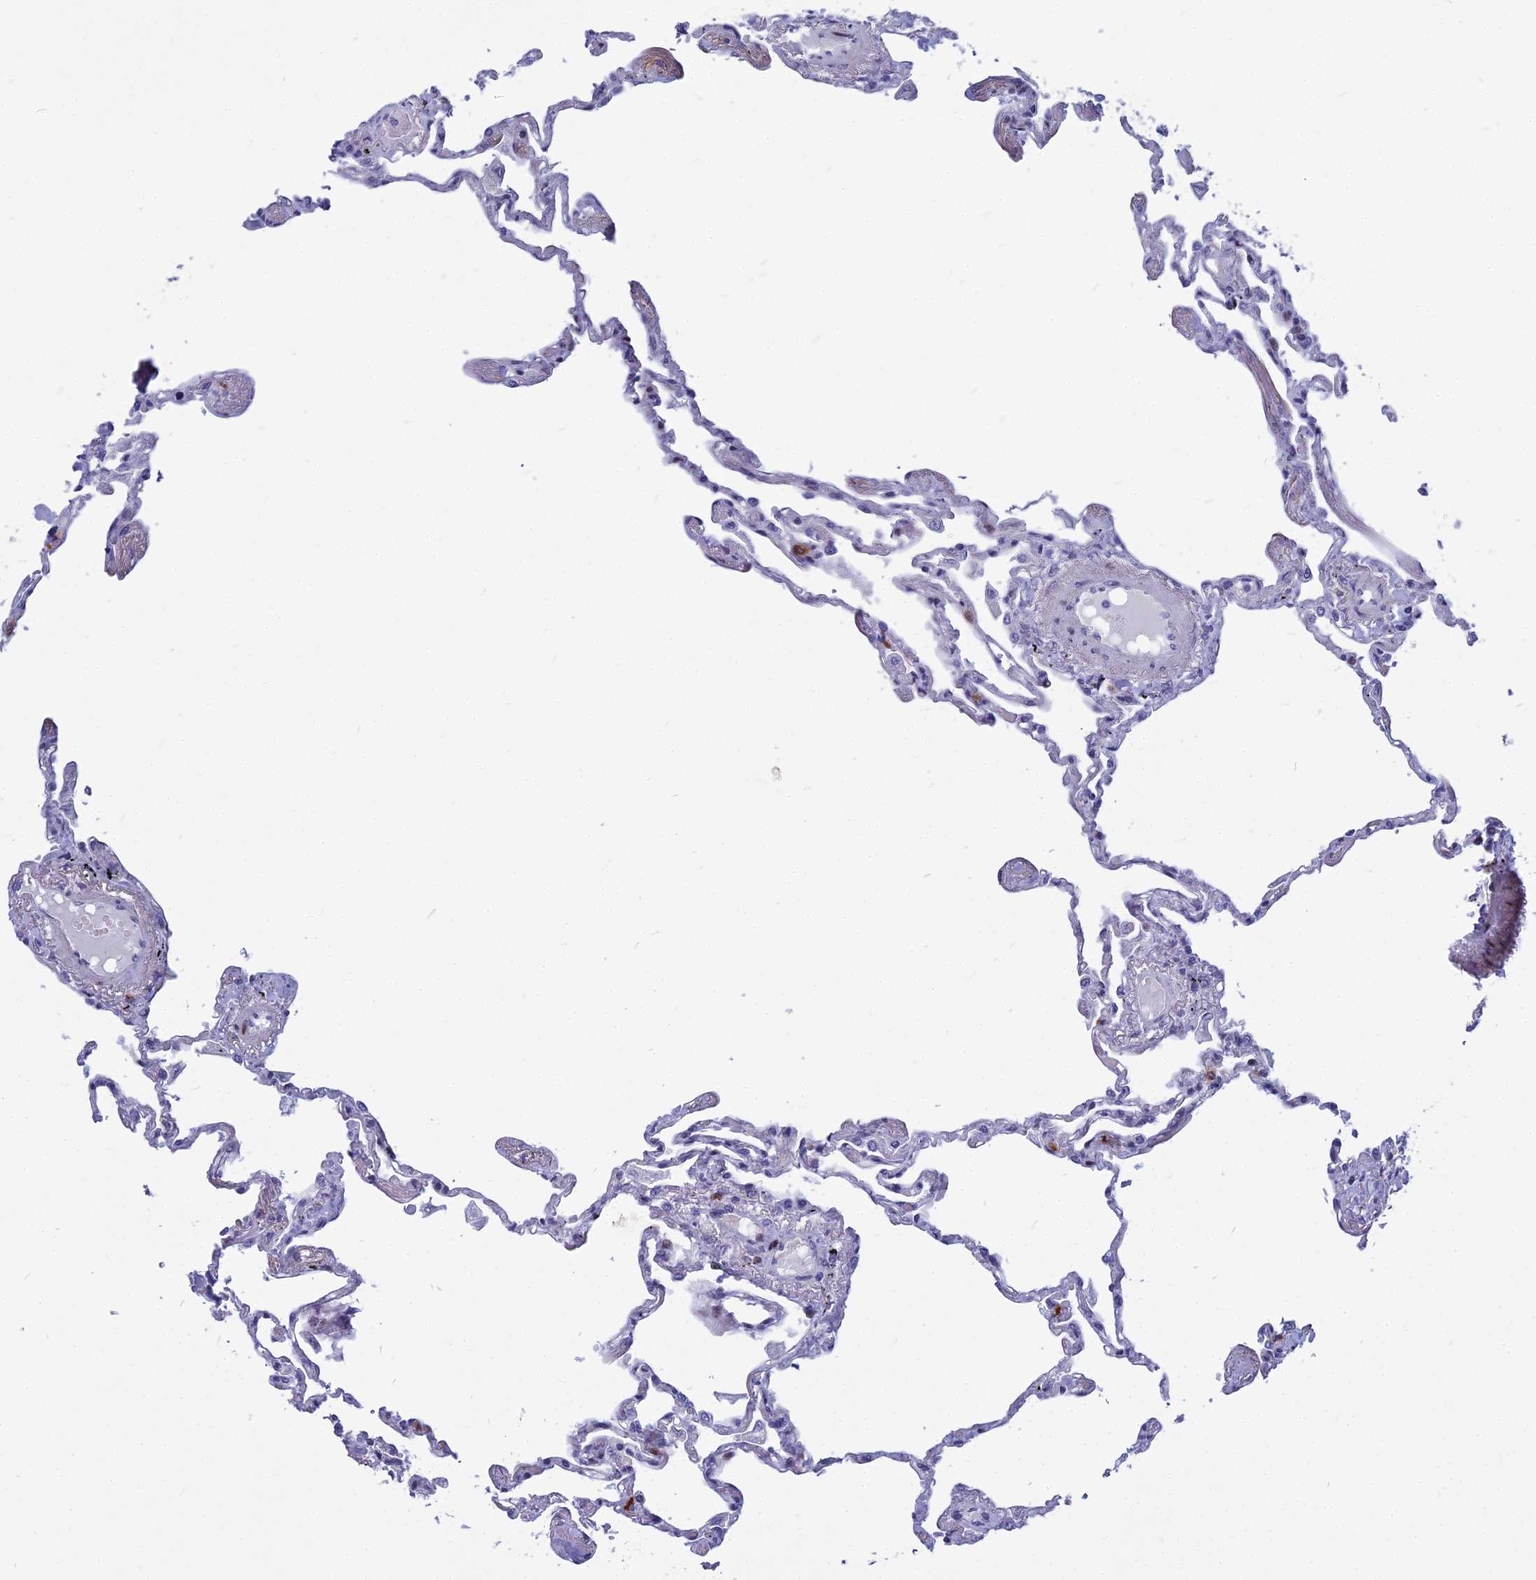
{"staining": {"intensity": "negative", "quantity": "none", "location": "none"}, "tissue": "lung", "cell_type": "Alveolar cells", "image_type": "normal", "snomed": [{"axis": "morphology", "description": "Normal tissue, NOS"}, {"axis": "topography", "description": "Lung"}], "caption": "IHC image of benign human lung stained for a protein (brown), which demonstrates no positivity in alveolar cells. (DAB (3,3'-diaminobenzidine) immunohistochemistry visualized using brightfield microscopy, high magnification).", "gene": "MYBPC2", "patient": {"sex": "female", "age": 67}}